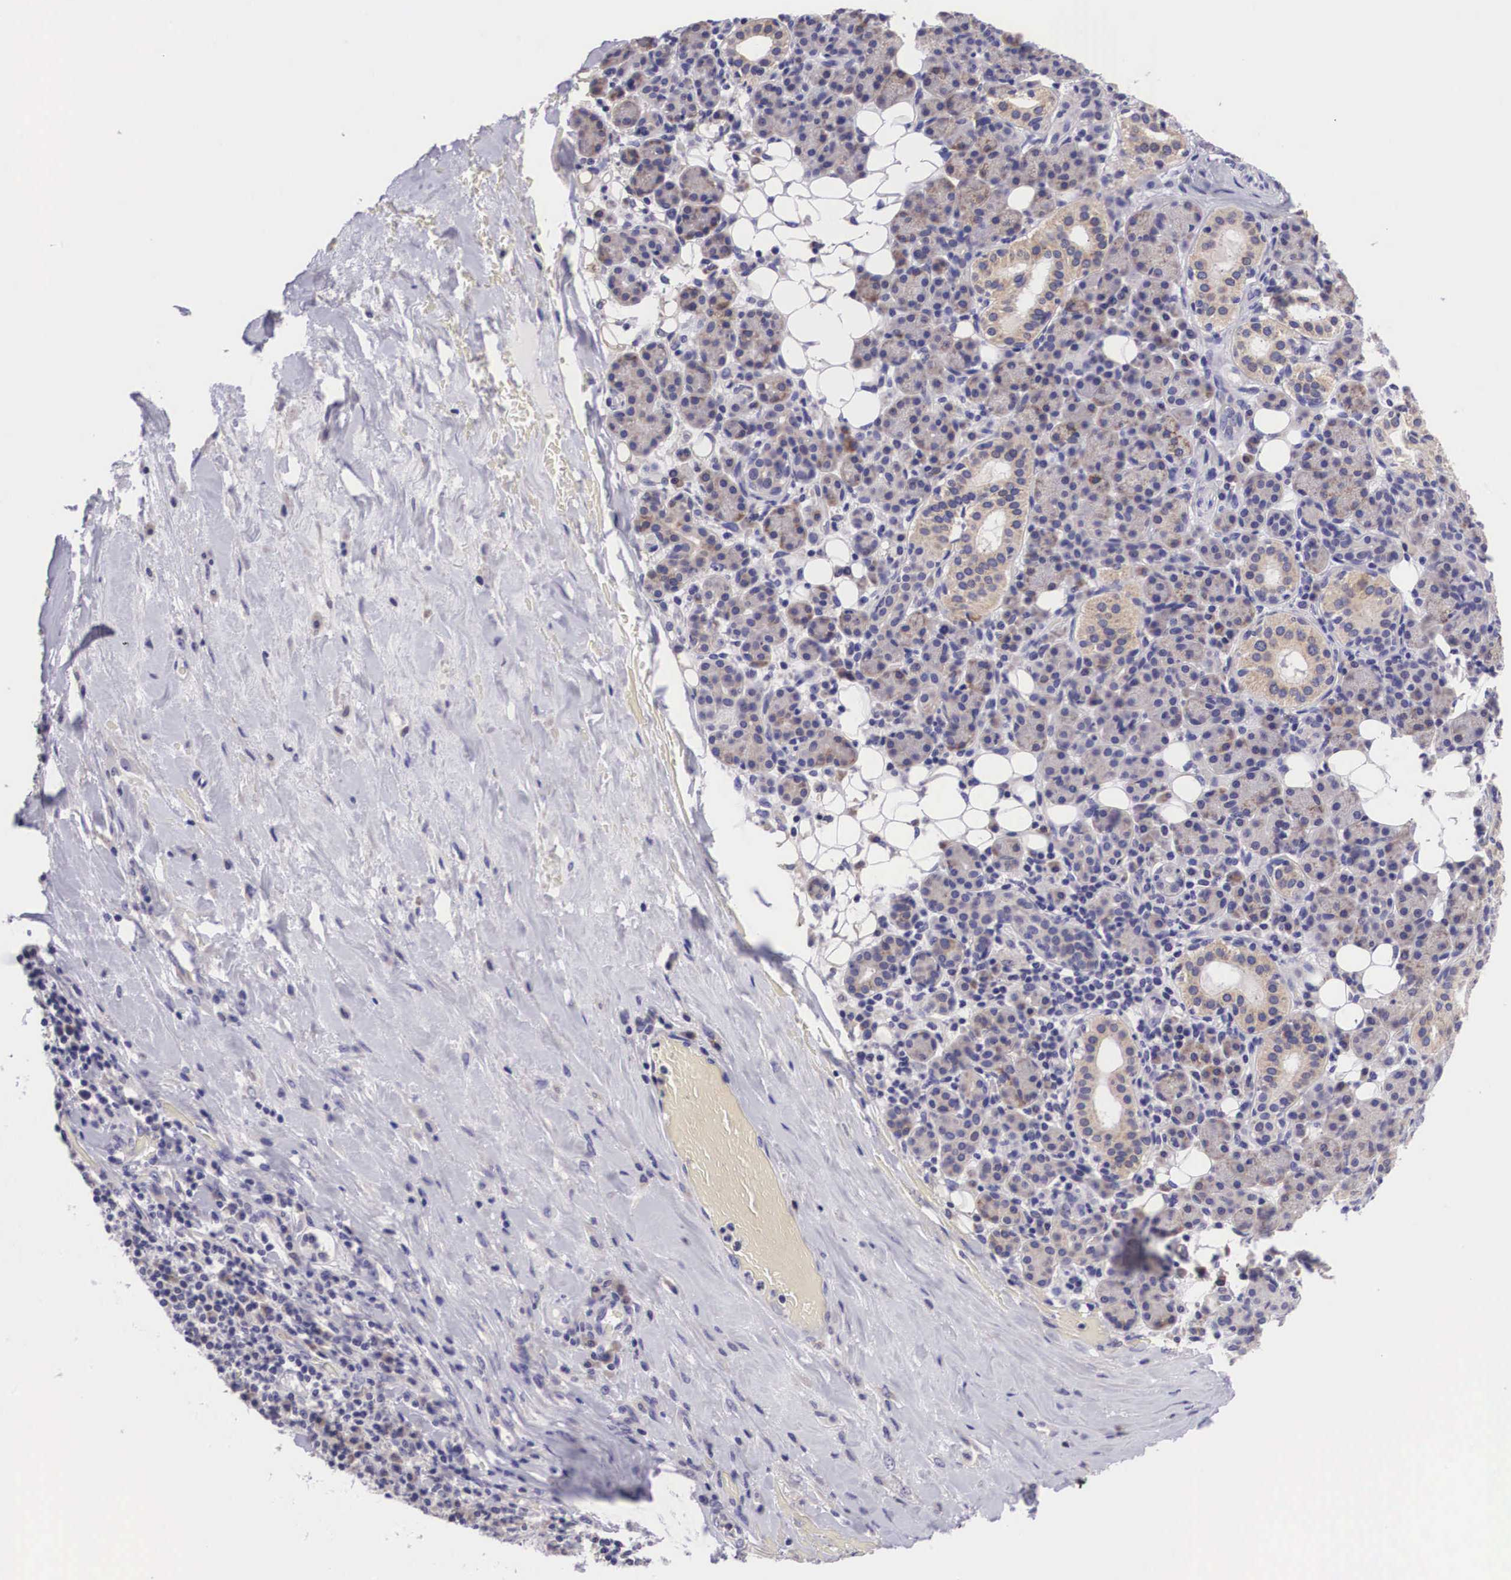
{"staining": {"intensity": "negative", "quantity": "none", "location": "none"}, "tissue": "skin cancer", "cell_type": "Tumor cells", "image_type": "cancer", "snomed": [{"axis": "morphology", "description": "Squamous cell carcinoma, NOS"}, {"axis": "topography", "description": "Skin"}], "caption": "The photomicrograph displays no significant expression in tumor cells of skin cancer (squamous cell carcinoma).", "gene": "ARG2", "patient": {"sex": "male", "age": 84}}